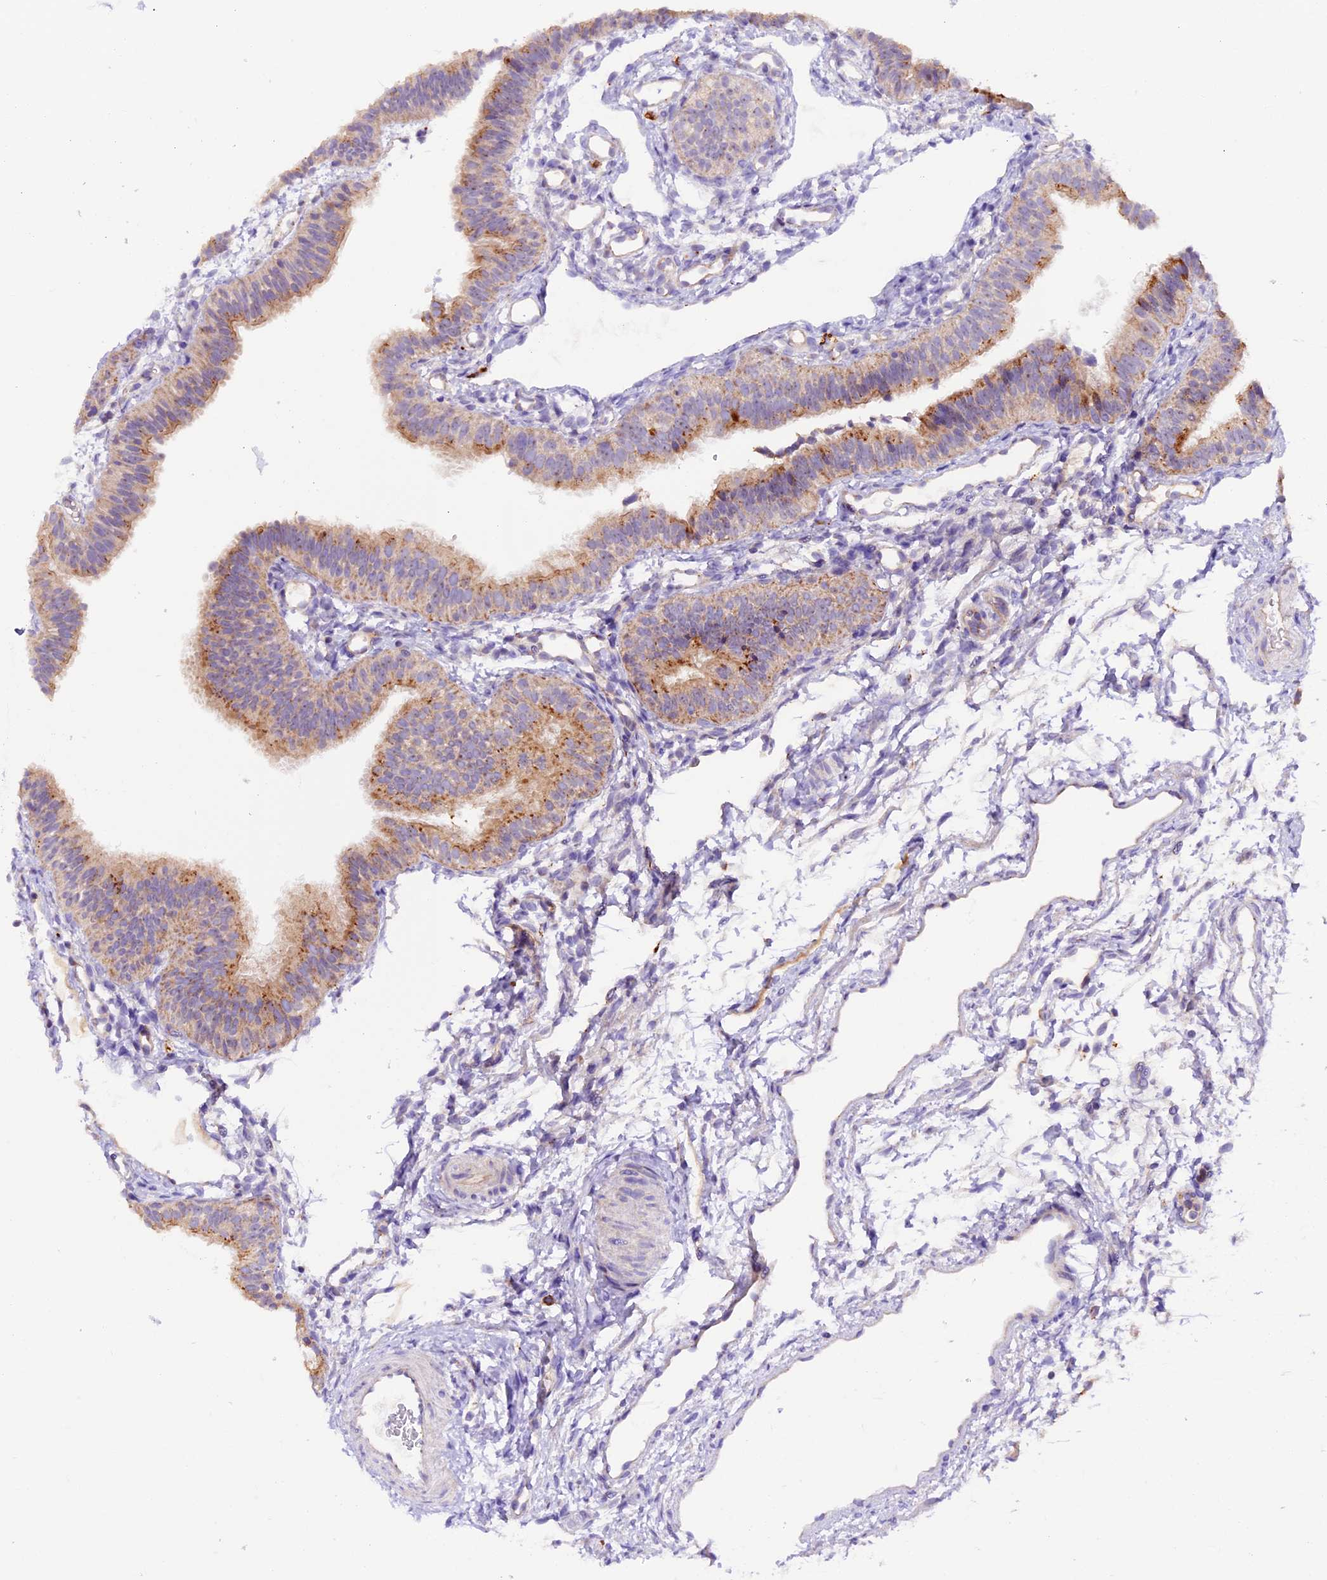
{"staining": {"intensity": "moderate", "quantity": ">75%", "location": "cytoplasmic/membranous"}, "tissue": "fallopian tube", "cell_type": "Glandular cells", "image_type": "normal", "snomed": [{"axis": "morphology", "description": "Normal tissue, NOS"}, {"axis": "topography", "description": "Fallopian tube"}], "caption": "The micrograph shows immunohistochemical staining of normal fallopian tube. There is moderate cytoplasmic/membranous expression is appreciated in approximately >75% of glandular cells.", "gene": "METTL22", "patient": {"sex": "female", "age": 35}}